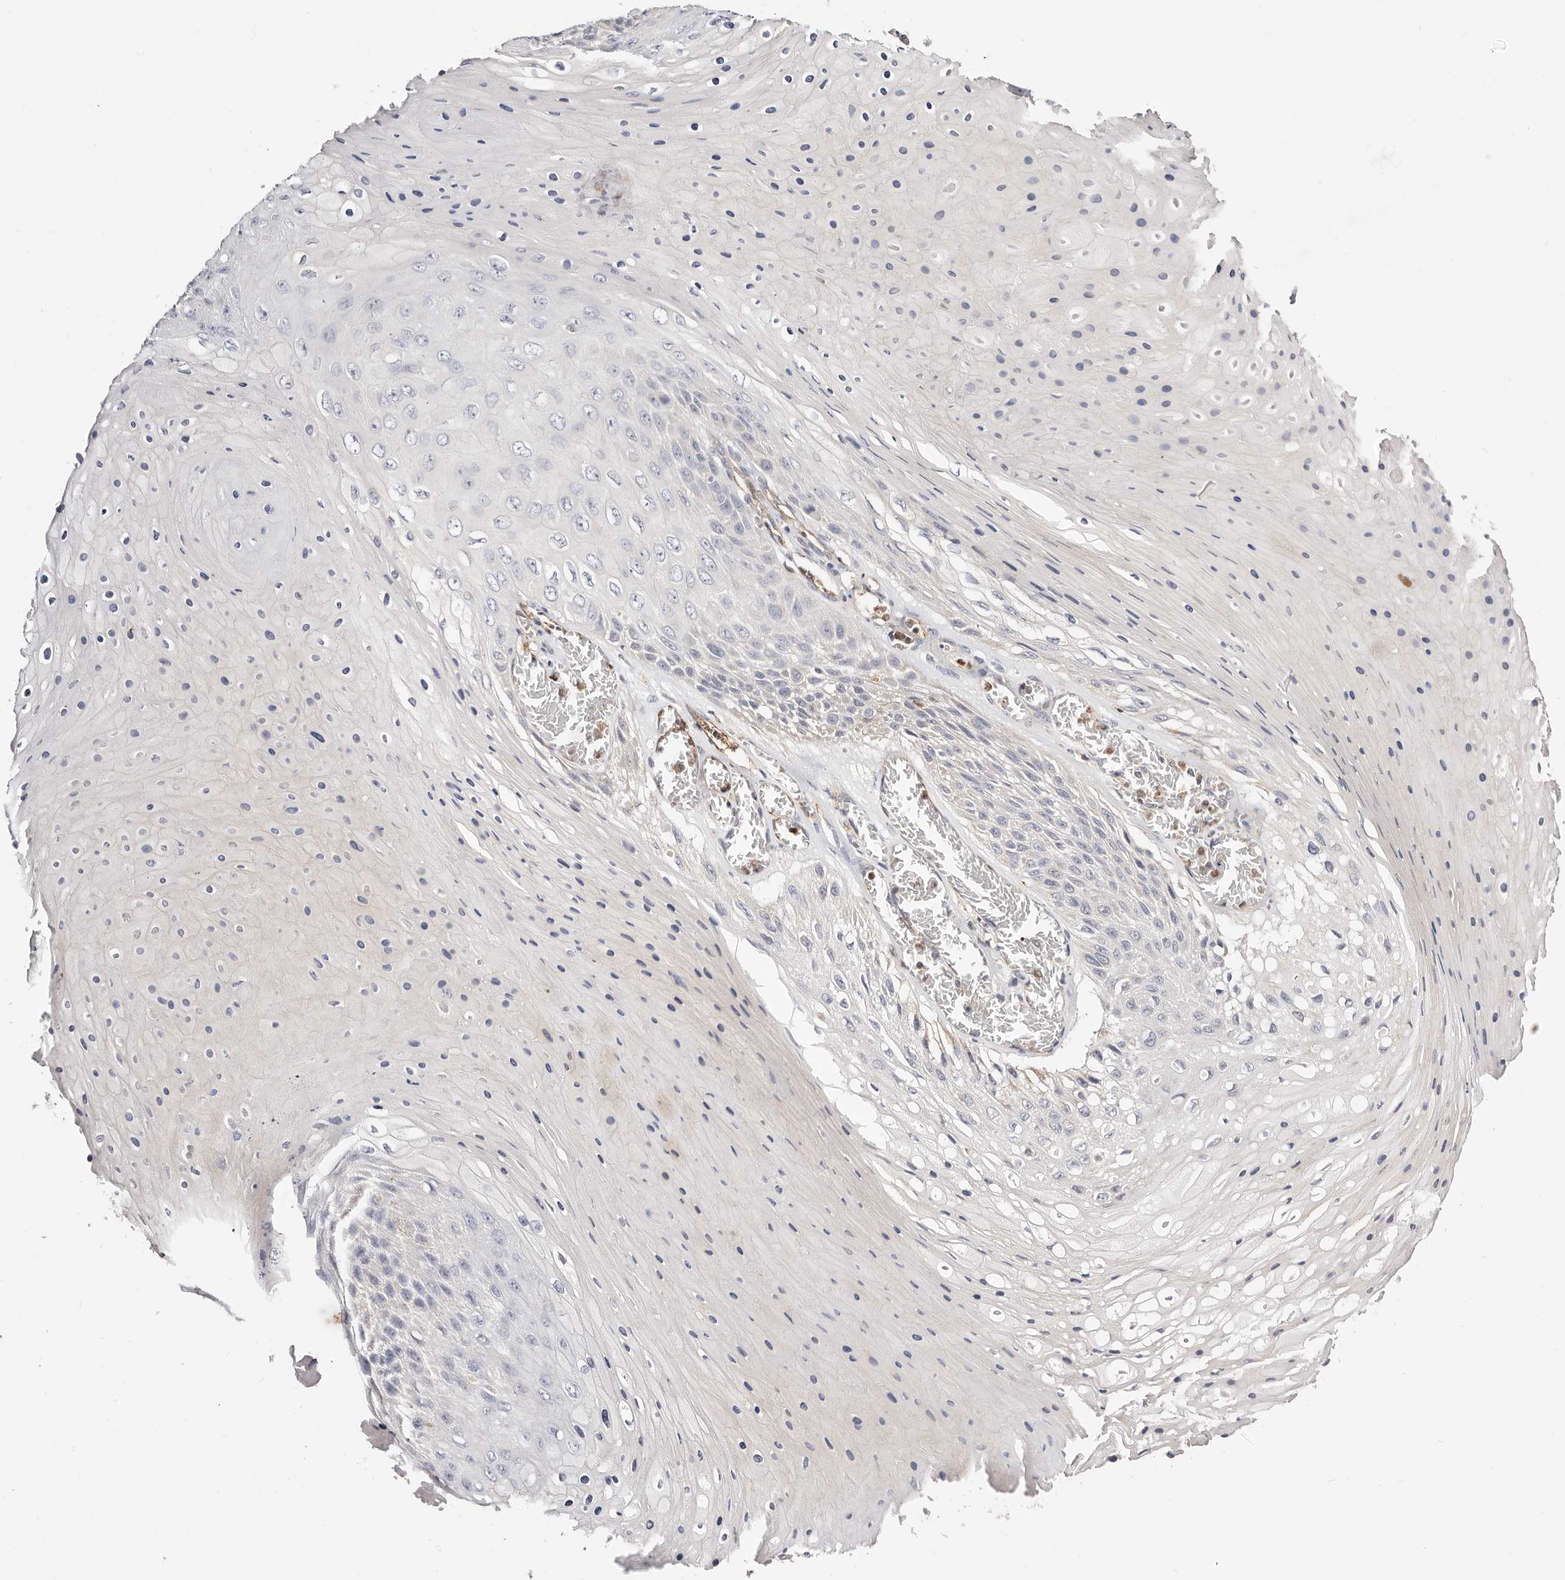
{"staining": {"intensity": "negative", "quantity": "none", "location": "none"}, "tissue": "skin cancer", "cell_type": "Tumor cells", "image_type": "cancer", "snomed": [{"axis": "morphology", "description": "Squamous cell carcinoma, NOS"}, {"axis": "topography", "description": "Skin"}], "caption": "Immunohistochemical staining of skin squamous cell carcinoma demonstrates no significant staining in tumor cells. Brightfield microscopy of immunohistochemistry stained with DAB (3,3'-diaminobenzidine) (brown) and hematoxylin (blue), captured at high magnification.", "gene": "STAT5A", "patient": {"sex": "female", "age": 88}}